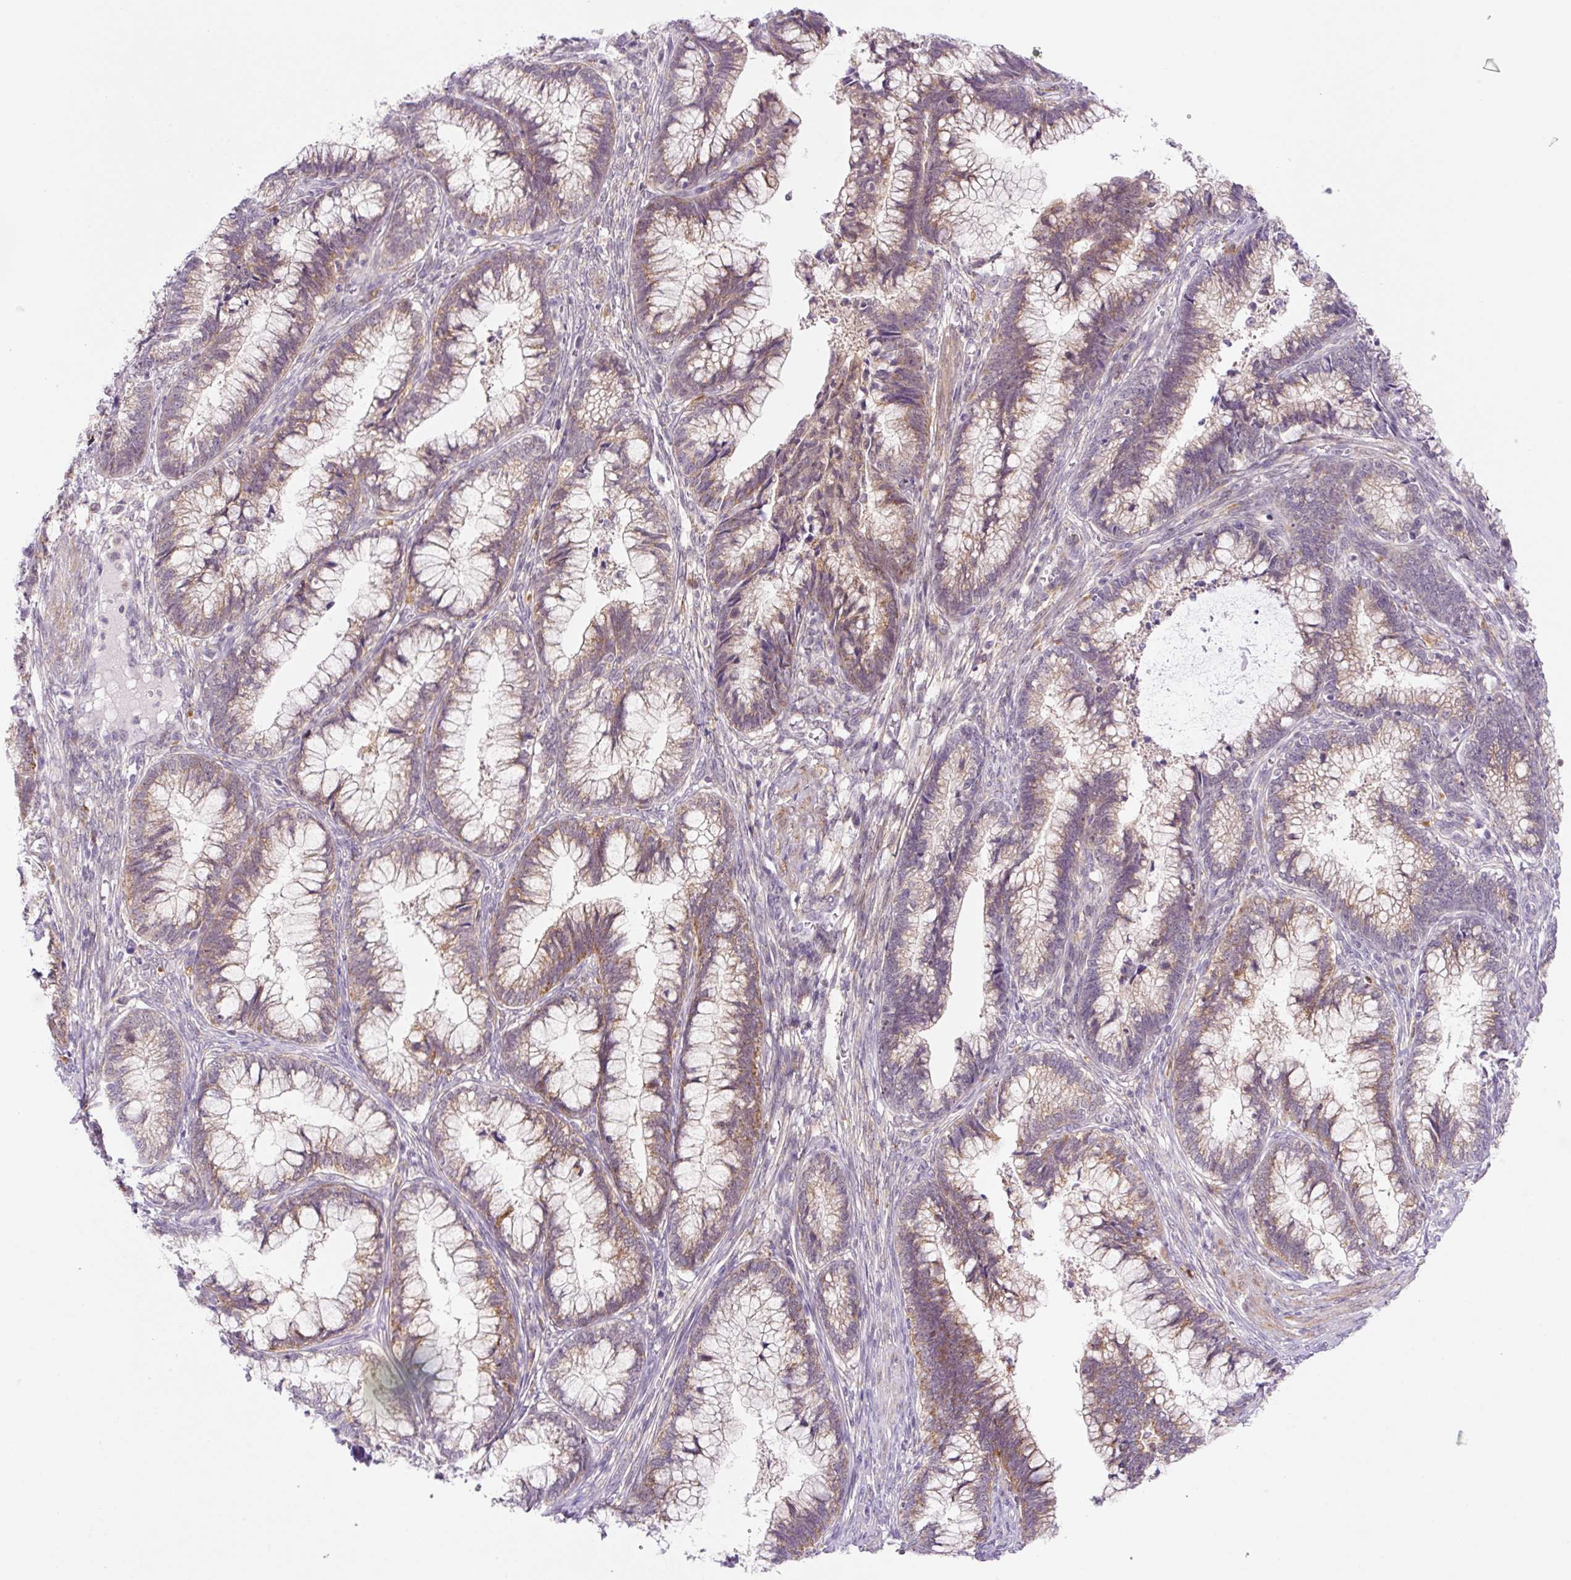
{"staining": {"intensity": "moderate", "quantity": ">75%", "location": "cytoplasmic/membranous"}, "tissue": "cervical cancer", "cell_type": "Tumor cells", "image_type": "cancer", "snomed": [{"axis": "morphology", "description": "Adenocarcinoma, NOS"}, {"axis": "topography", "description": "Cervix"}], "caption": "DAB immunohistochemical staining of adenocarcinoma (cervical) demonstrates moderate cytoplasmic/membranous protein positivity in approximately >75% of tumor cells.", "gene": "CEBPZOS", "patient": {"sex": "female", "age": 44}}